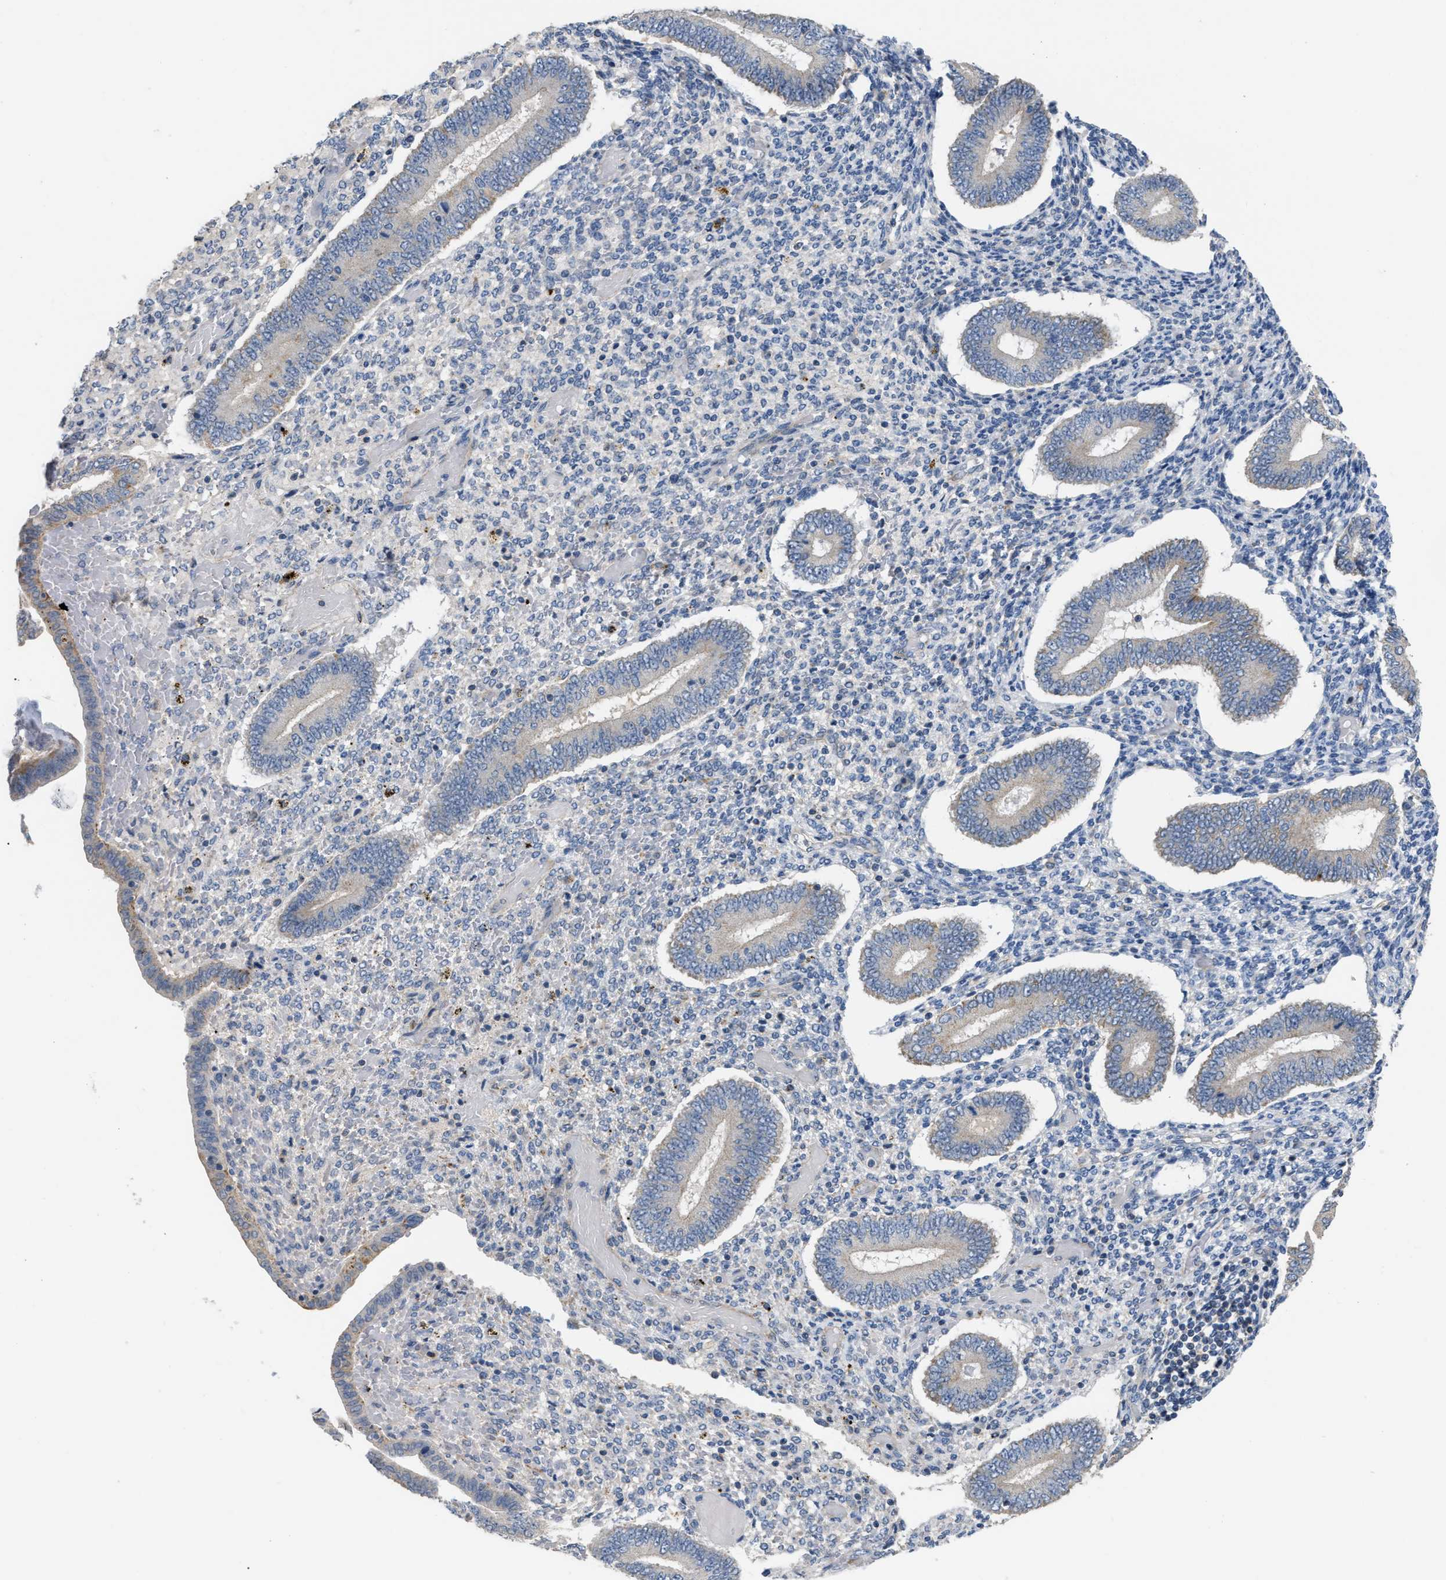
{"staining": {"intensity": "negative", "quantity": "none", "location": "none"}, "tissue": "endometrium", "cell_type": "Cells in endometrial stroma", "image_type": "normal", "snomed": [{"axis": "morphology", "description": "Normal tissue, NOS"}, {"axis": "topography", "description": "Endometrium"}], "caption": "IHC of unremarkable endometrium reveals no positivity in cells in endometrial stroma. (DAB (3,3'-diaminobenzidine) immunohistochemistry visualized using brightfield microscopy, high magnification).", "gene": "DHX58", "patient": {"sex": "female", "age": 42}}